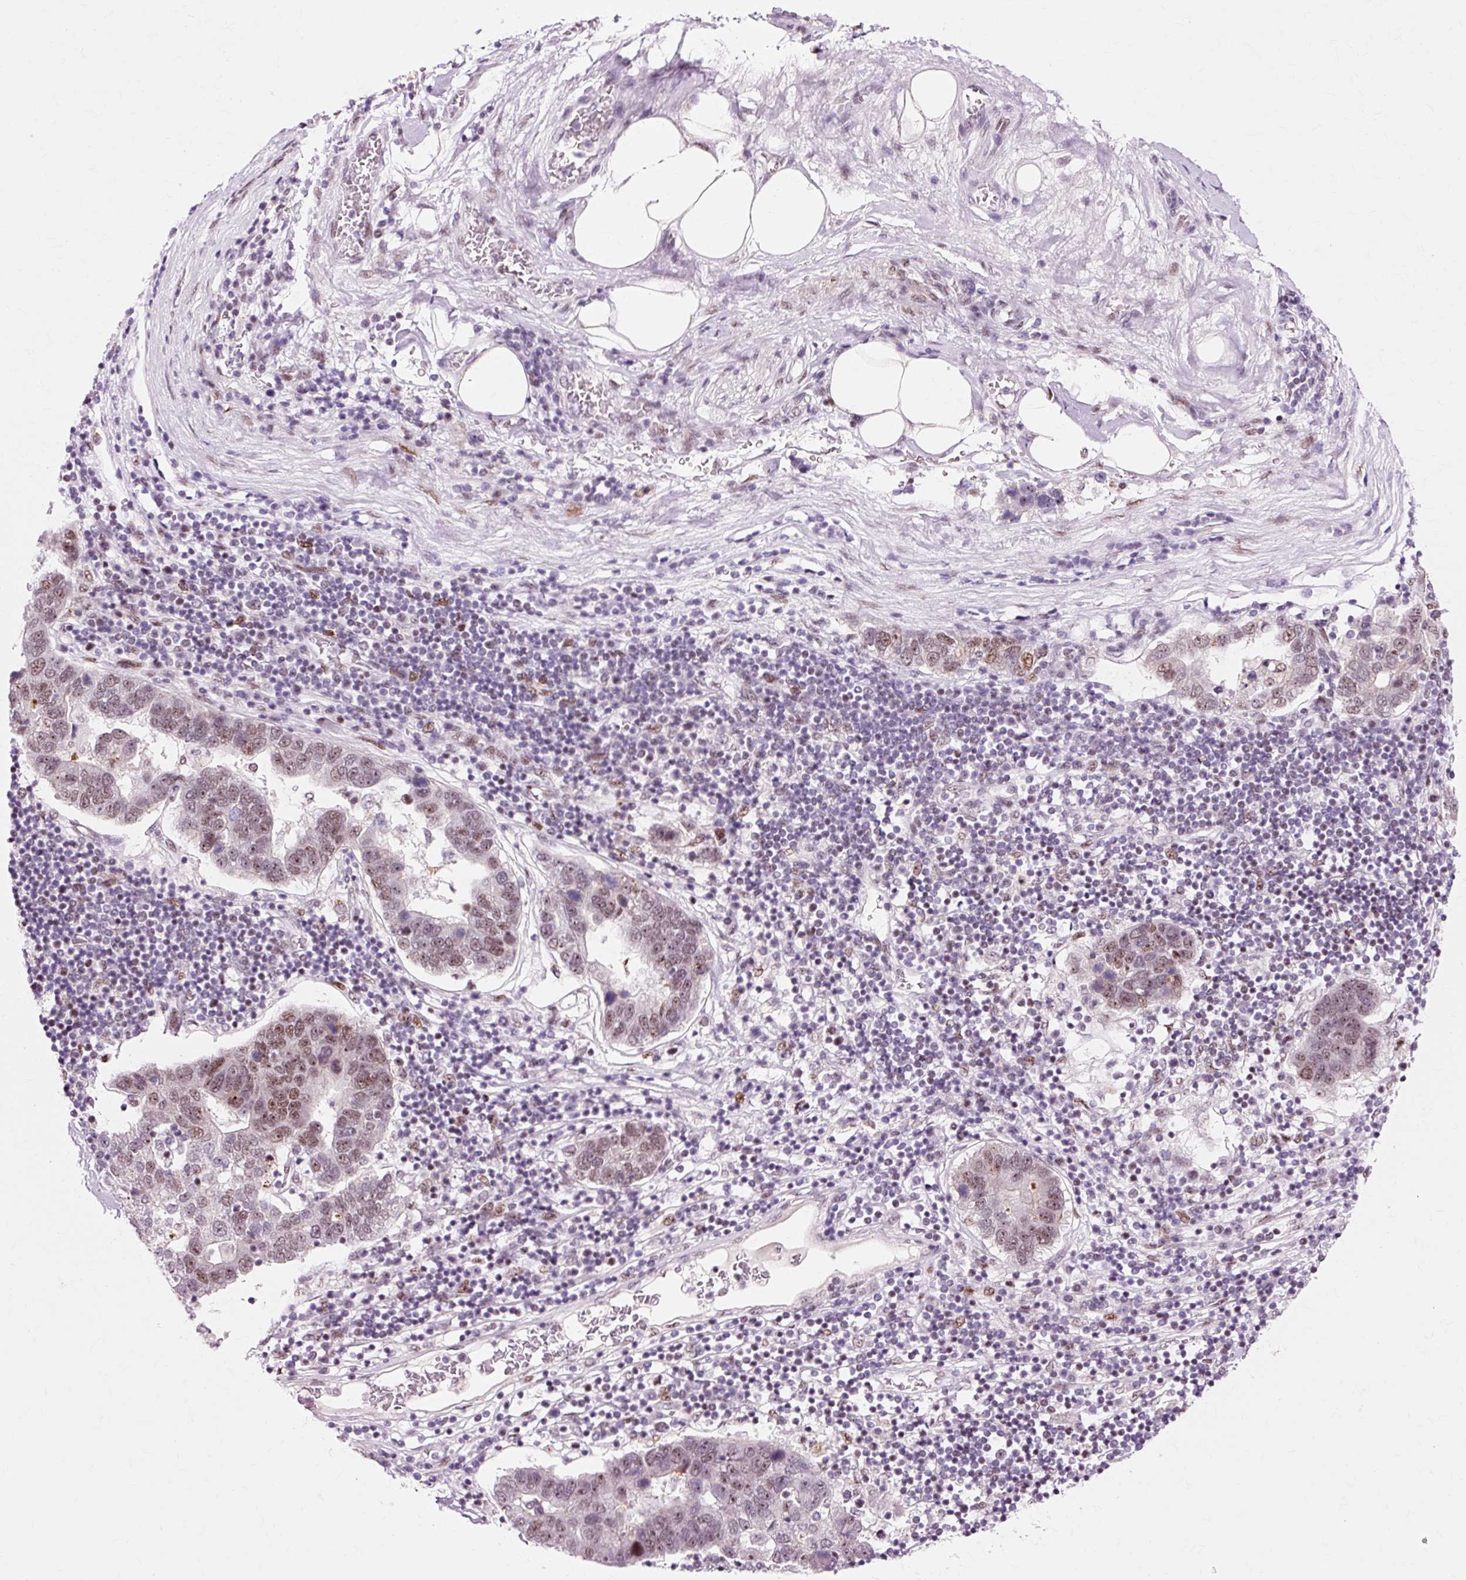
{"staining": {"intensity": "moderate", "quantity": "25%-75%", "location": "nuclear"}, "tissue": "pancreatic cancer", "cell_type": "Tumor cells", "image_type": "cancer", "snomed": [{"axis": "morphology", "description": "Adenocarcinoma, NOS"}, {"axis": "topography", "description": "Pancreas"}], "caption": "Immunohistochemistry (IHC) staining of pancreatic cancer (adenocarcinoma), which demonstrates medium levels of moderate nuclear expression in approximately 25%-75% of tumor cells indicating moderate nuclear protein expression. The staining was performed using DAB (3,3'-diaminobenzidine) (brown) for protein detection and nuclei were counterstained in hematoxylin (blue).", "gene": "MACROD2", "patient": {"sex": "female", "age": 61}}